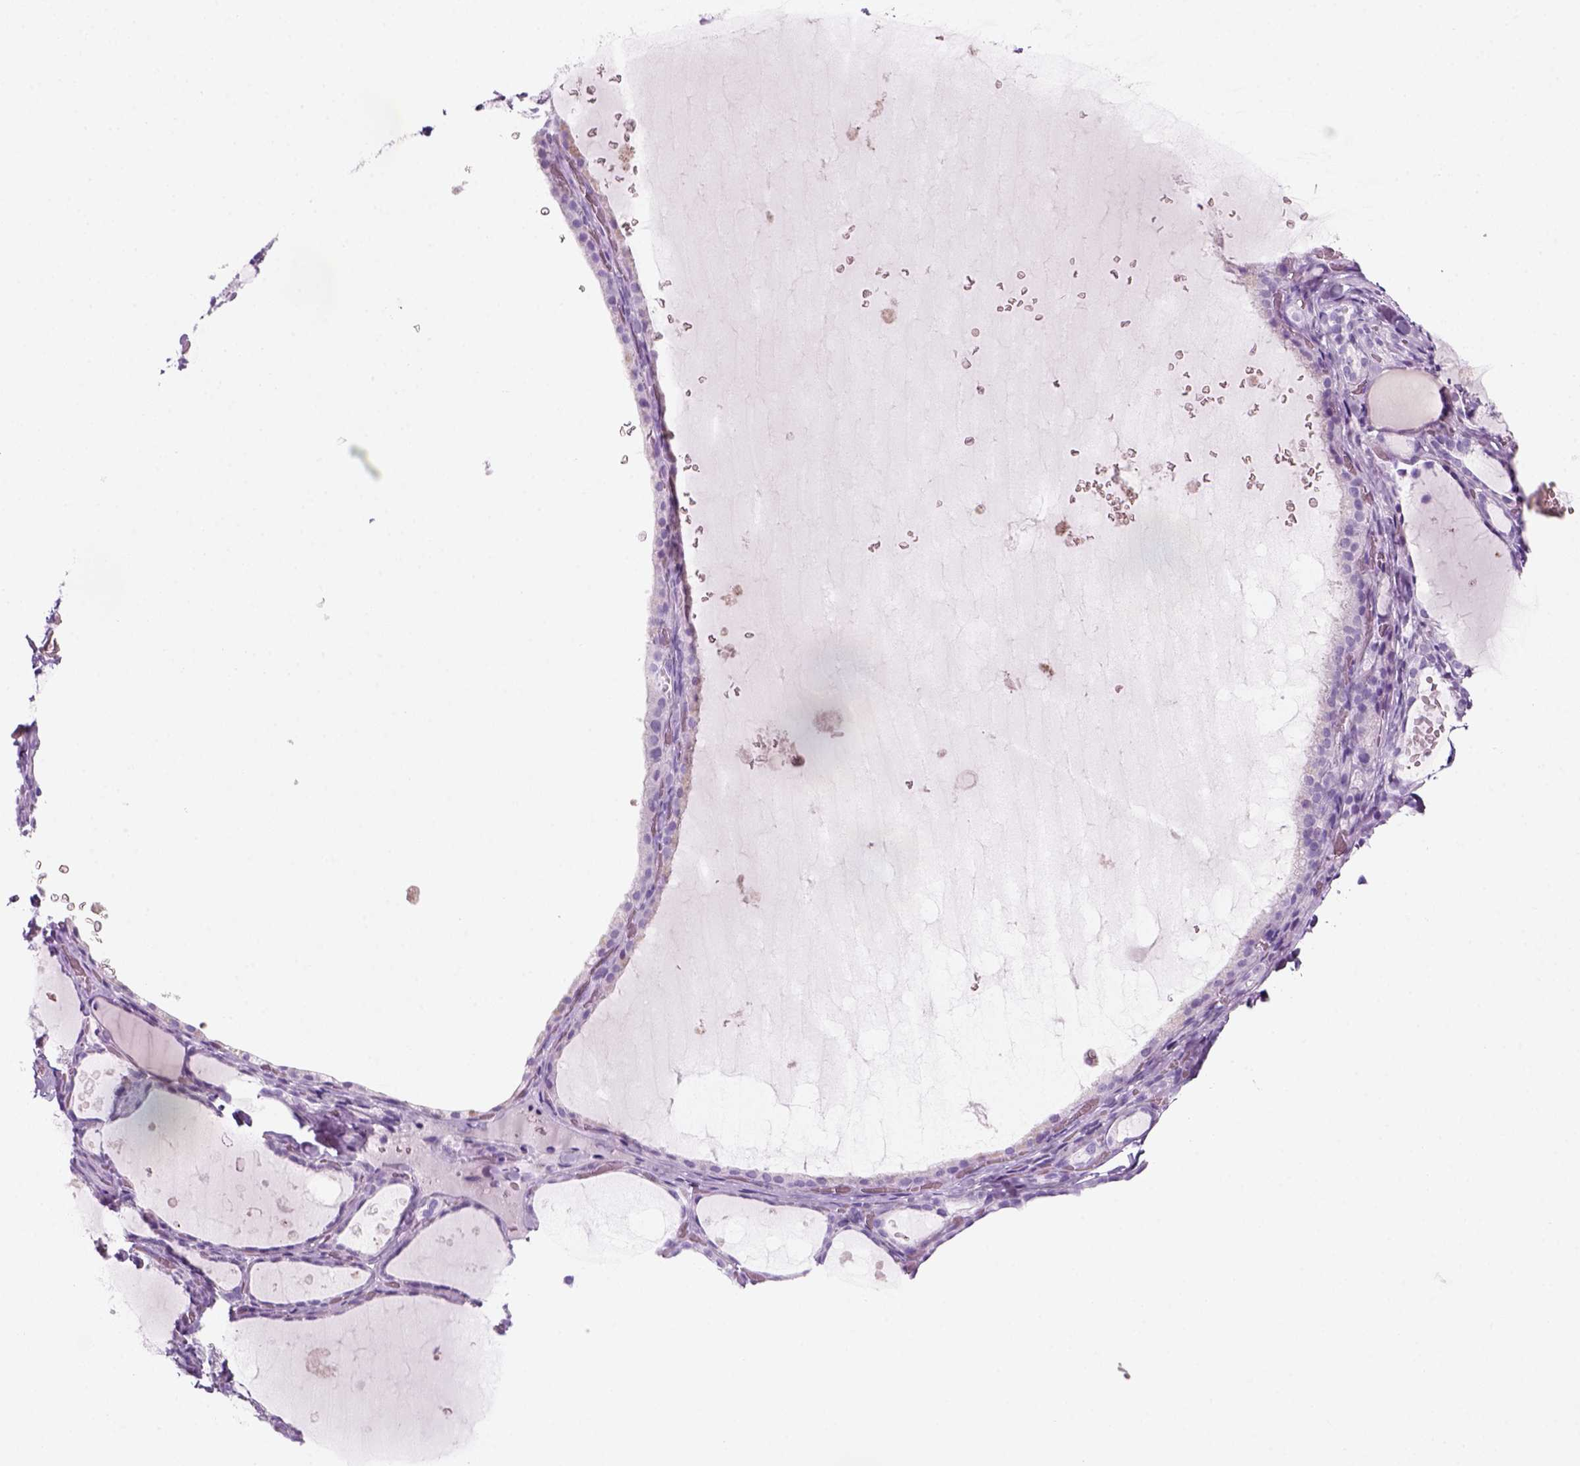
{"staining": {"intensity": "negative", "quantity": "none", "location": "none"}, "tissue": "thyroid gland", "cell_type": "Glandular cells", "image_type": "normal", "snomed": [{"axis": "morphology", "description": "Normal tissue, NOS"}, {"axis": "topography", "description": "Thyroid gland"}], "caption": "A high-resolution histopathology image shows IHC staining of benign thyroid gland, which demonstrates no significant expression in glandular cells.", "gene": "KRTAP11", "patient": {"sex": "female", "age": 56}}